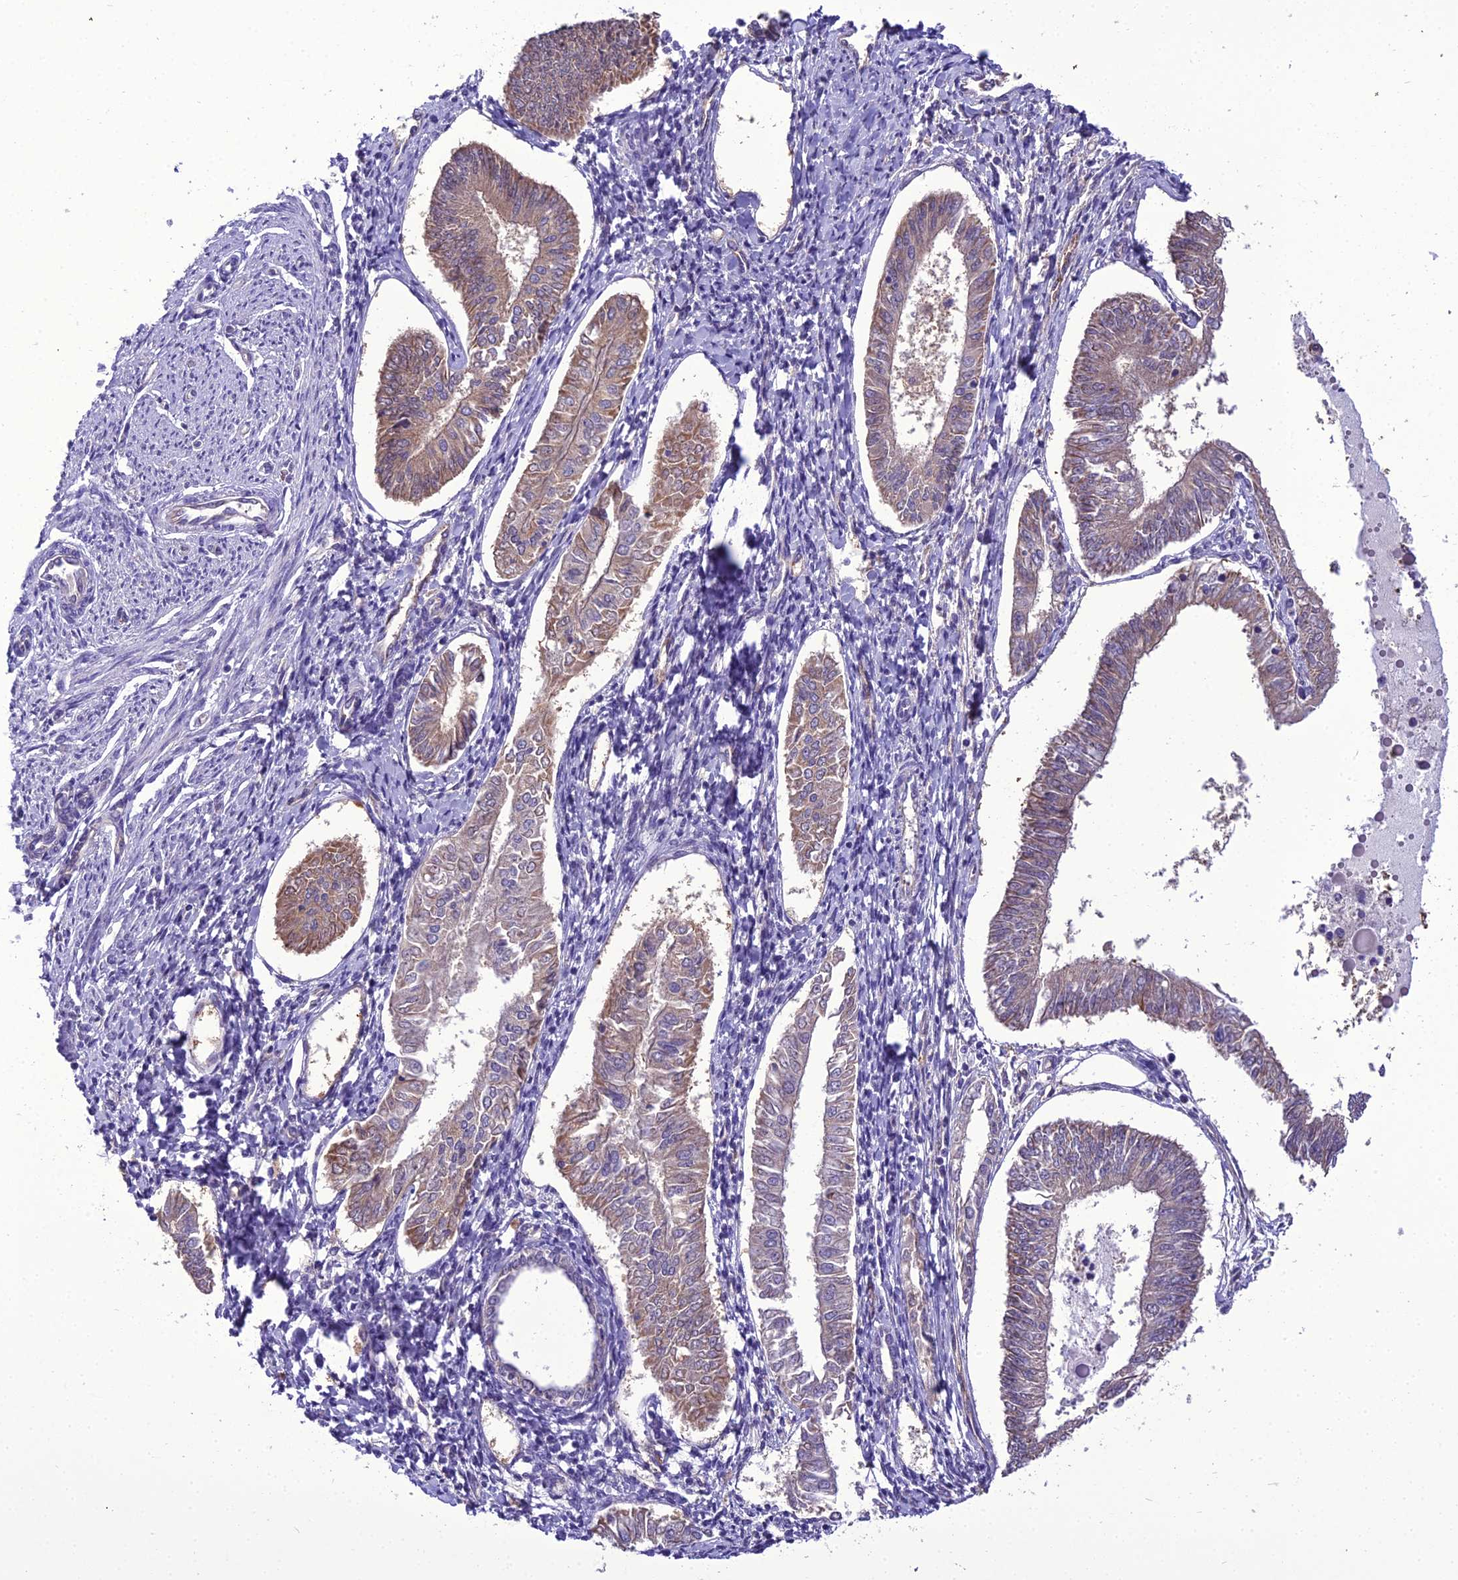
{"staining": {"intensity": "weak", "quantity": ">75%", "location": "cytoplasmic/membranous"}, "tissue": "endometrial cancer", "cell_type": "Tumor cells", "image_type": "cancer", "snomed": [{"axis": "morphology", "description": "Adenocarcinoma, NOS"}, {"axis": "topography", "description": "Endometrium"}], "caption": "Approximately >75% of tumor cells in endometrial adenocarcinoma exhibit weak cytoplasmic/membranous protein positivity as visualized by brown immunohistochemical staining.", "gene": "BORCS6", "patient": {"sex": "female", "age": 58}}